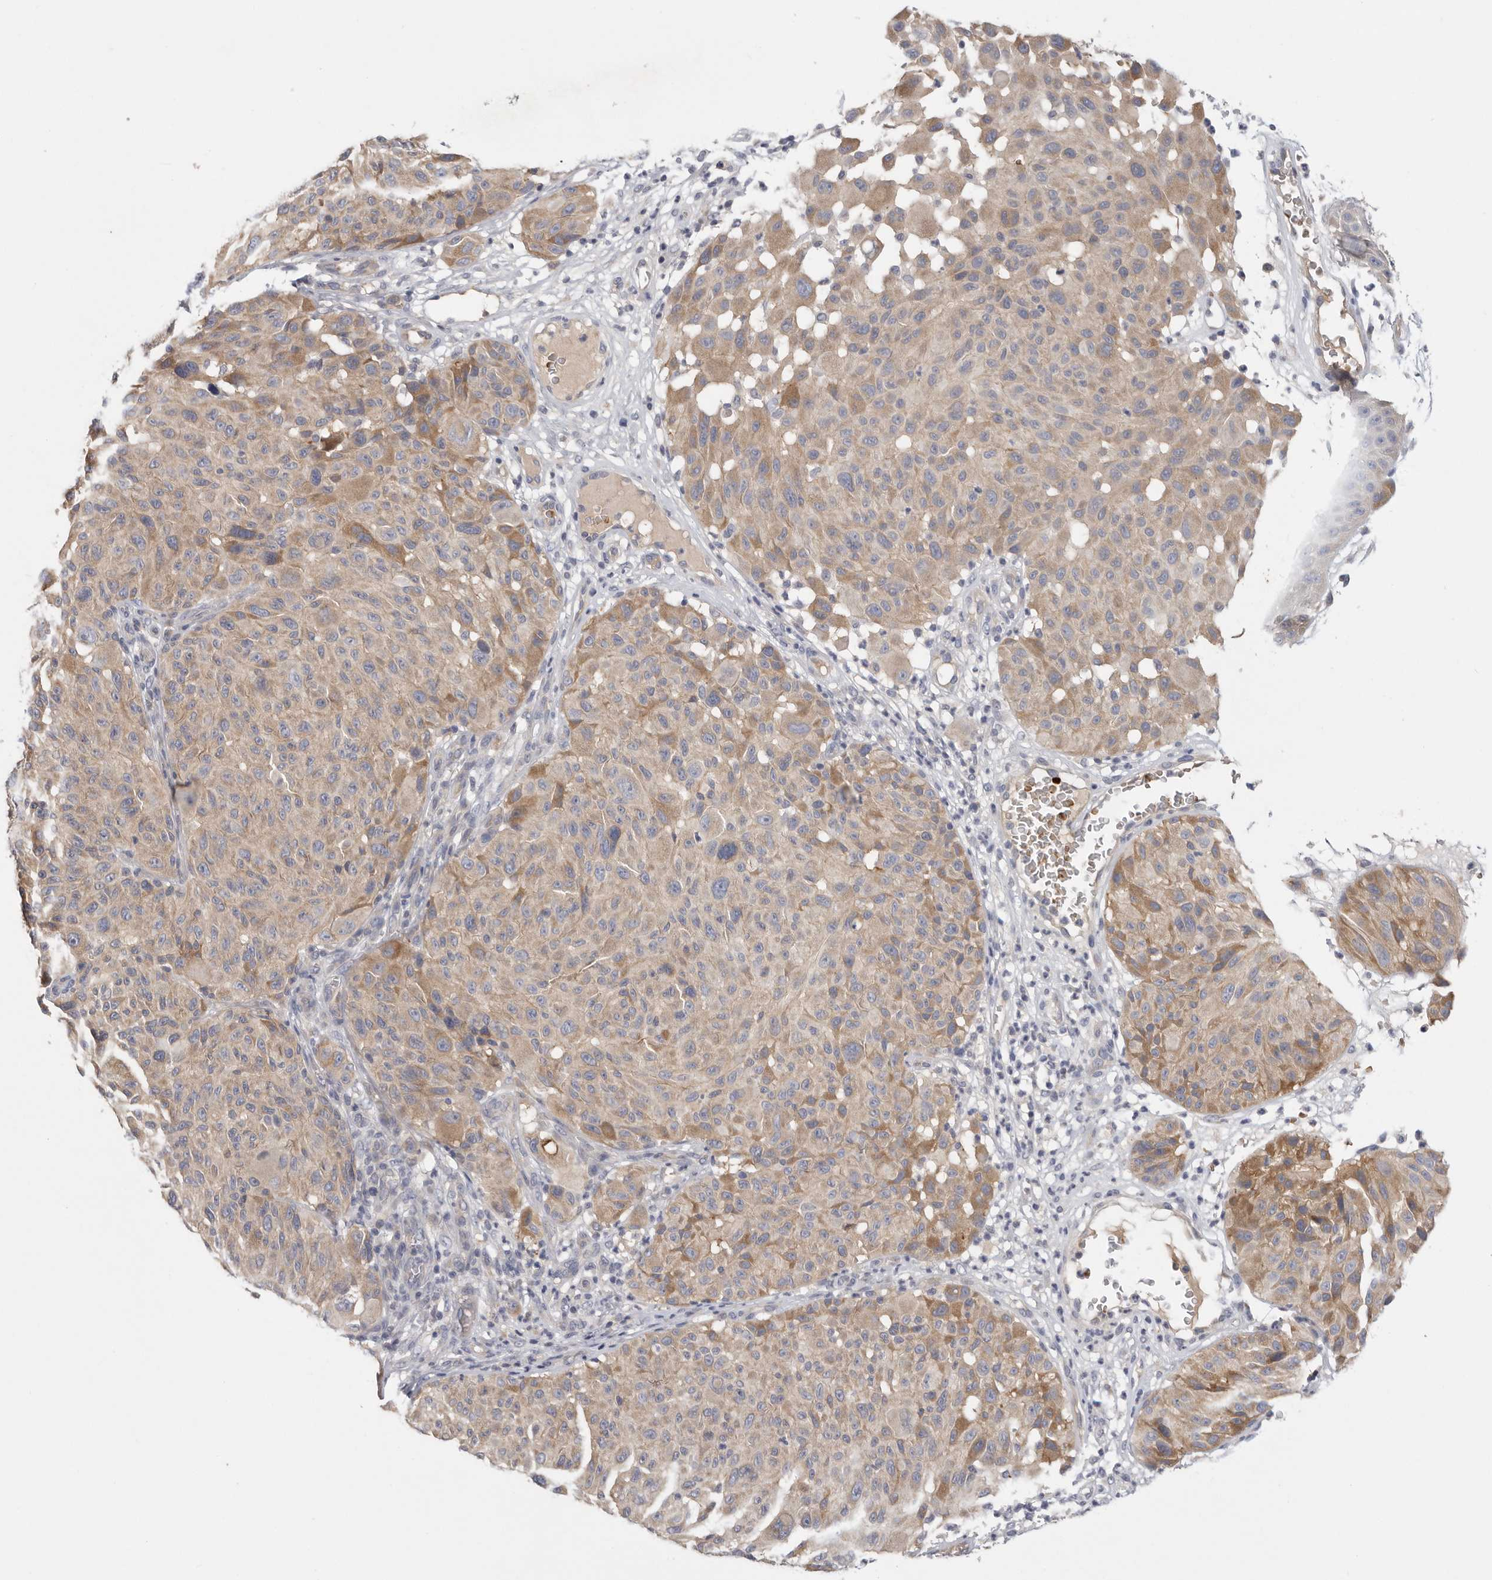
{"staining": {"intensity": "moderate", "quantity": "<25%", "location": "cytoplasmic/membranous"}, "tissue": "melanoma", "cell_type": "Tumor cells", "image_type": "cancer", "snomed": [{"axis": "morphology", "description": "Malignant melanoma, NOS"}, {"axis": "topography", "description": "Skin"}], "caption": "Immunohistochemistry photomicrograph of human melanoma stained for a protein (brown), which reveals low levels of moderate cytoplasmic/membranous expression in about <25% of tumor cells.", "gene": "CFAP298", "patient": {"sex": "male", "age": 83}}